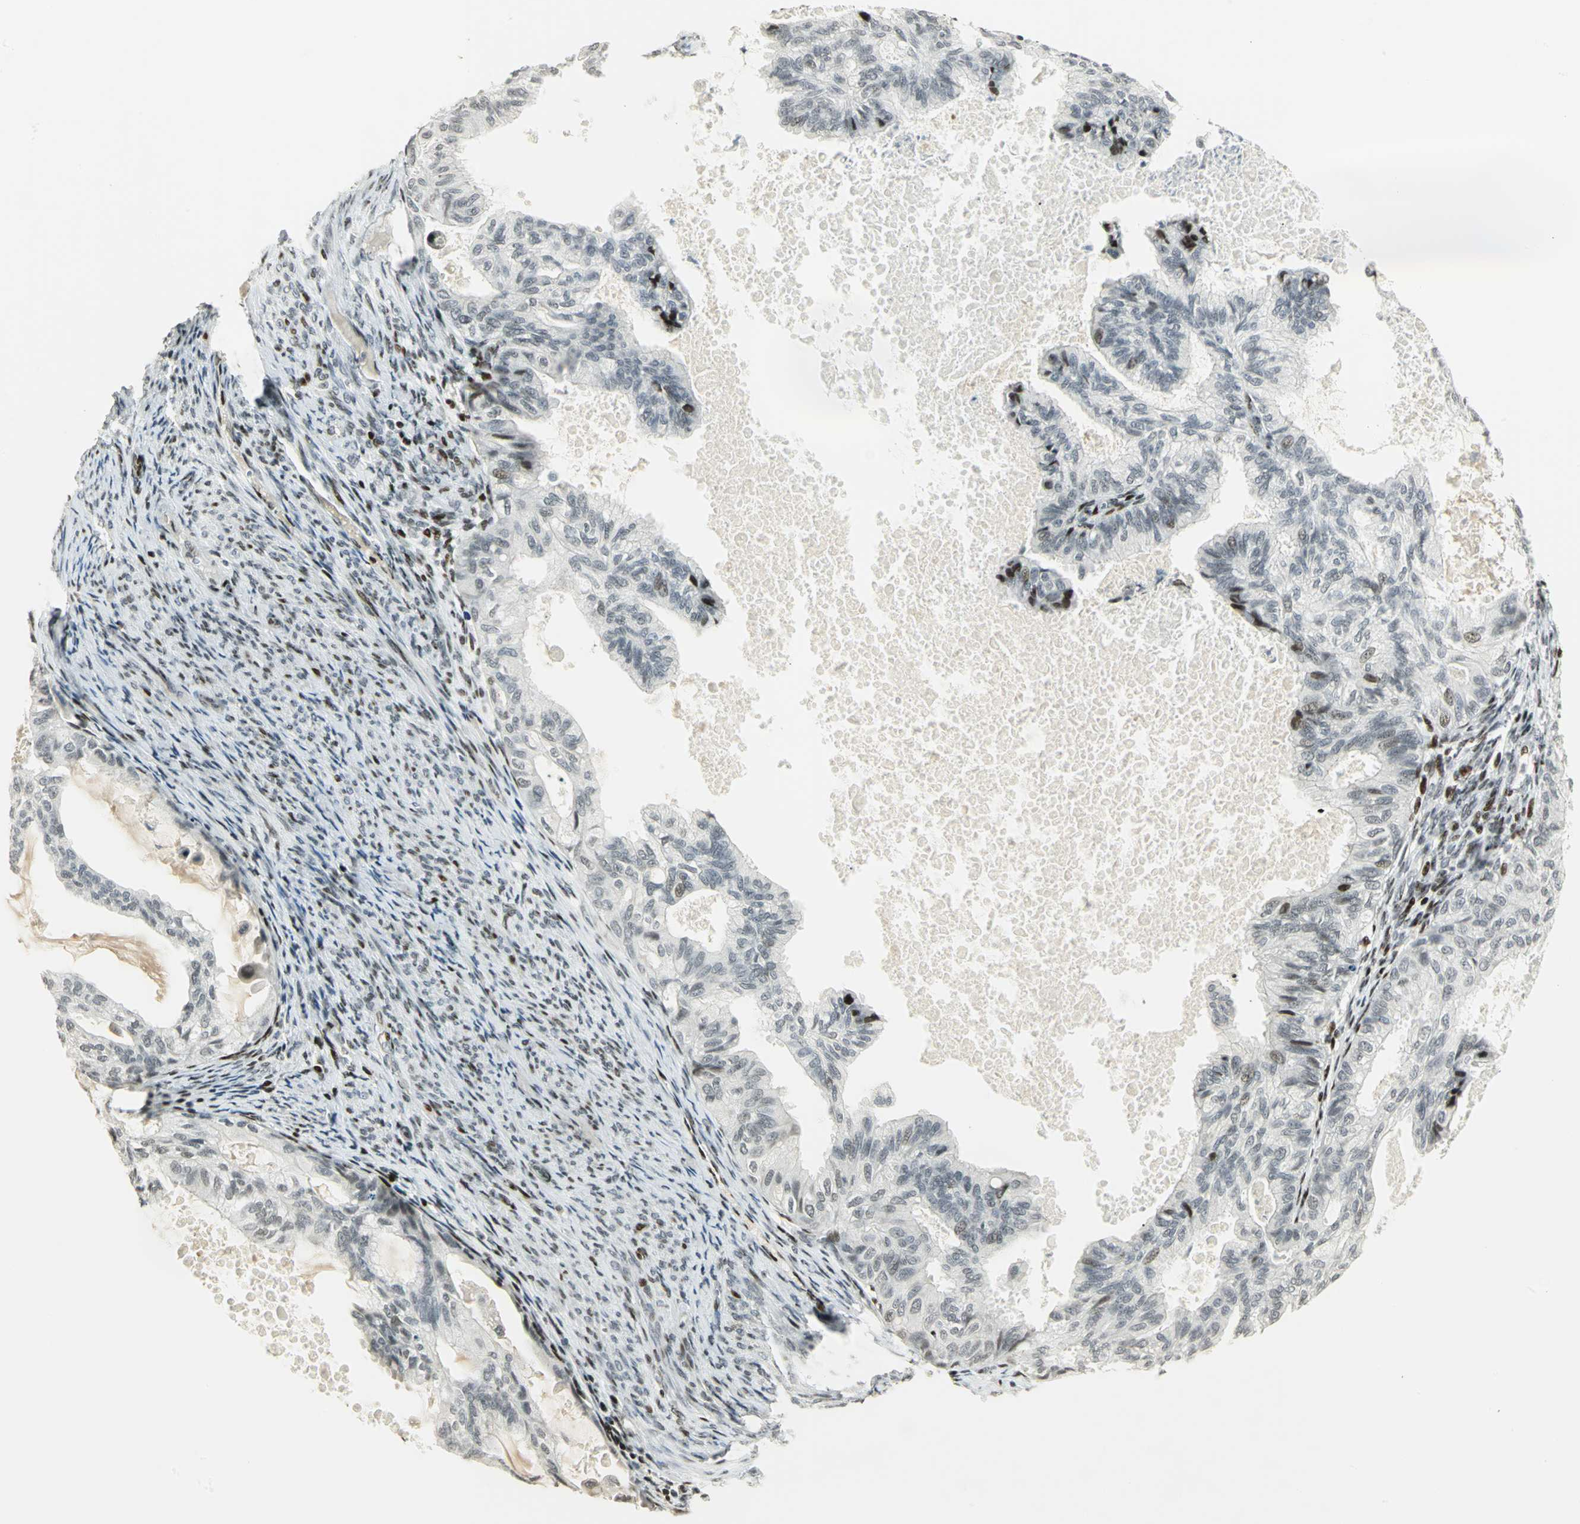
{"staining": {"intensity": "weak", "quantity": "<25%", "location": "nuclear"}, "tissue": "cervical cancer", "cell_type": "Tumor cells", "image_type": "cancer", "snomed": [{"axis": "morphology", "description": "Normal tissue, NOS"}, {"axis": "morphology", "description": "Adenocarcinoma, NOS"}, {"axis": "topography", "description": "Cervix"}, {"axis": "topography", "description": "Endometrium"}], "caption": "High magnification brightfield microscopy of cervical cancer stained with DAB (brown) and counterstained with hematoxylin (blue): tumor cells show no significant expression.", "gene": "KDM1A", "patient": {"sex": "female", "age": 86}}